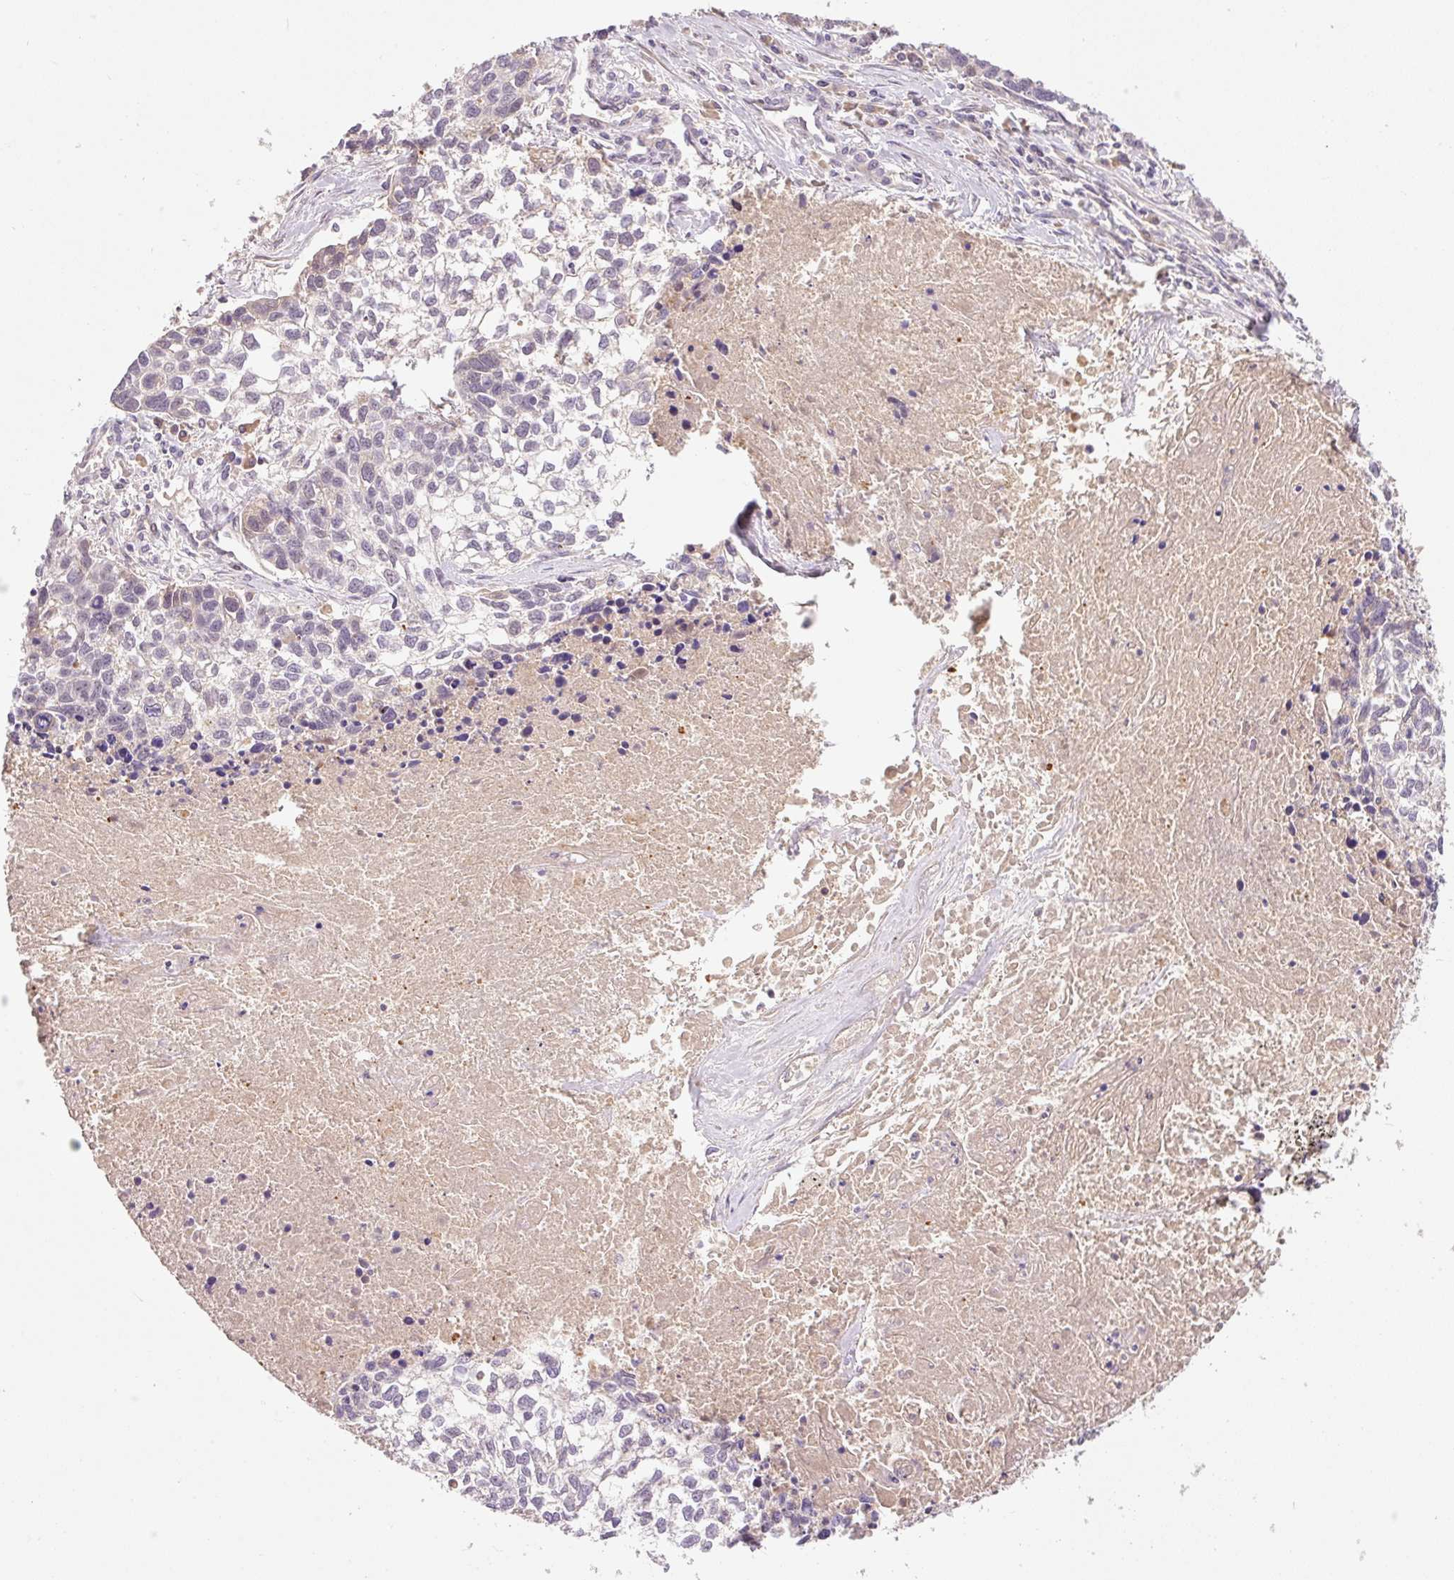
{"staining": {"intensity": "weak", "quantity": "<25%", "location": "nuclear"}, "tissue": "lung cancer", "cell_type": "Tumor cells", "image_type": "cancer", "snomed": [{"axis": "morphology", "description": "Squamous cell carcinoma, NOS"}, {"axis": "topography", "description": "Lung"}], "caption": "DAB immunohistochemical staining of human lung cancer (squamous cell carcinoma) reveals no significant positivity in tumor cells.", "gene": "CMTM8", "patient": {"sex": "male", "age": 74}}